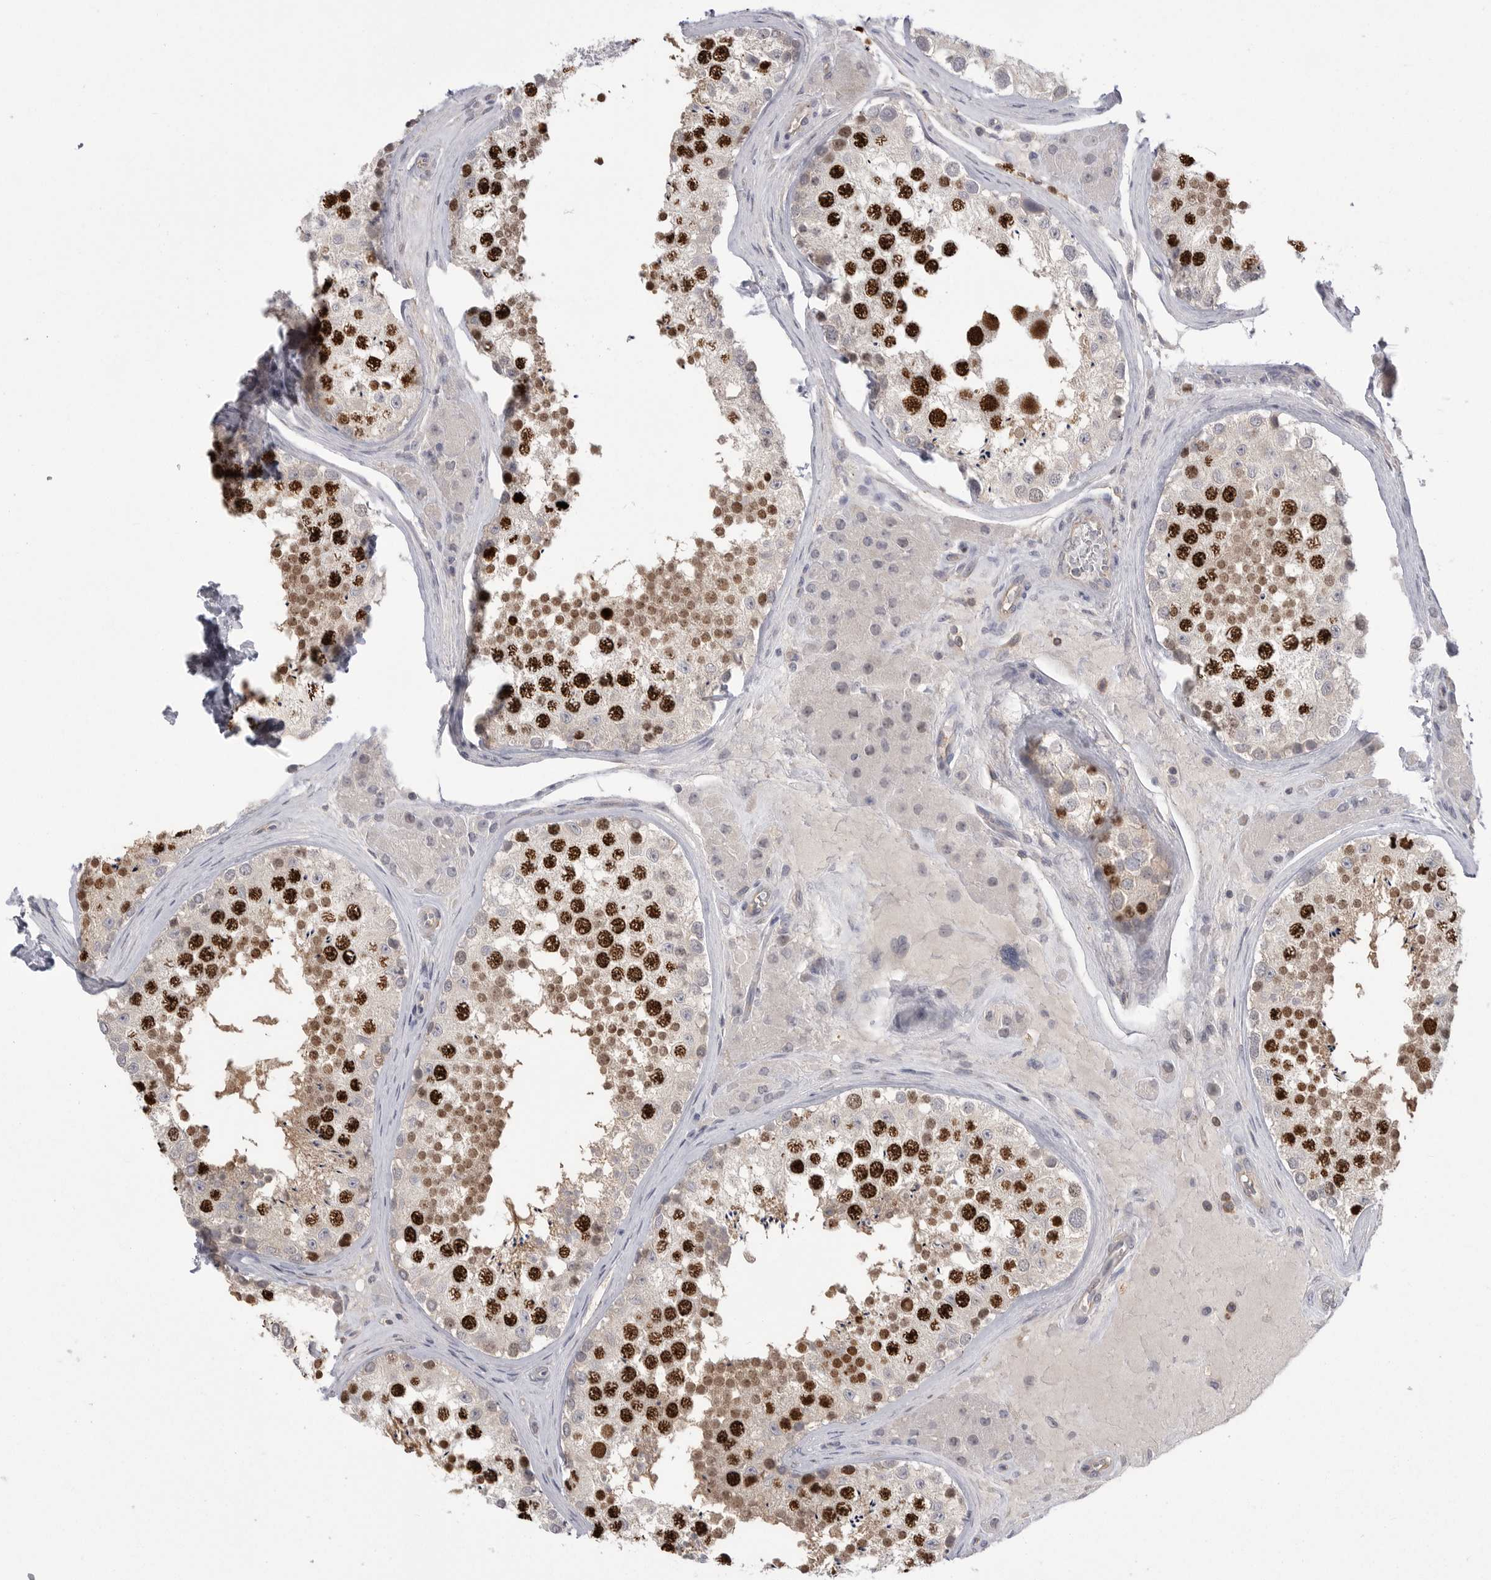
{"staining": {"intensity": "strong", "quantity": "25%-75%", "location": "cytoplasmic/membranous,nuclear"}, "tissue": "testis", "cell_type": "Cells in seminiferous ducts", "image_type": "normal", "snomed": [{"axis": "morphology", "description": "Normal tissue, NOS"}, {"axis": "topography", "description": "Testis"}], "caption": "Immunohistochemical staining of benign testis displays 25%-75% levels of strong cytoplasmic/membranous,nuclear protein staining in approximately 25%-75% of cells in seminiferous ducts.", "gene": "TOP2A", "patient": {"sex": "male", "age": 46}}